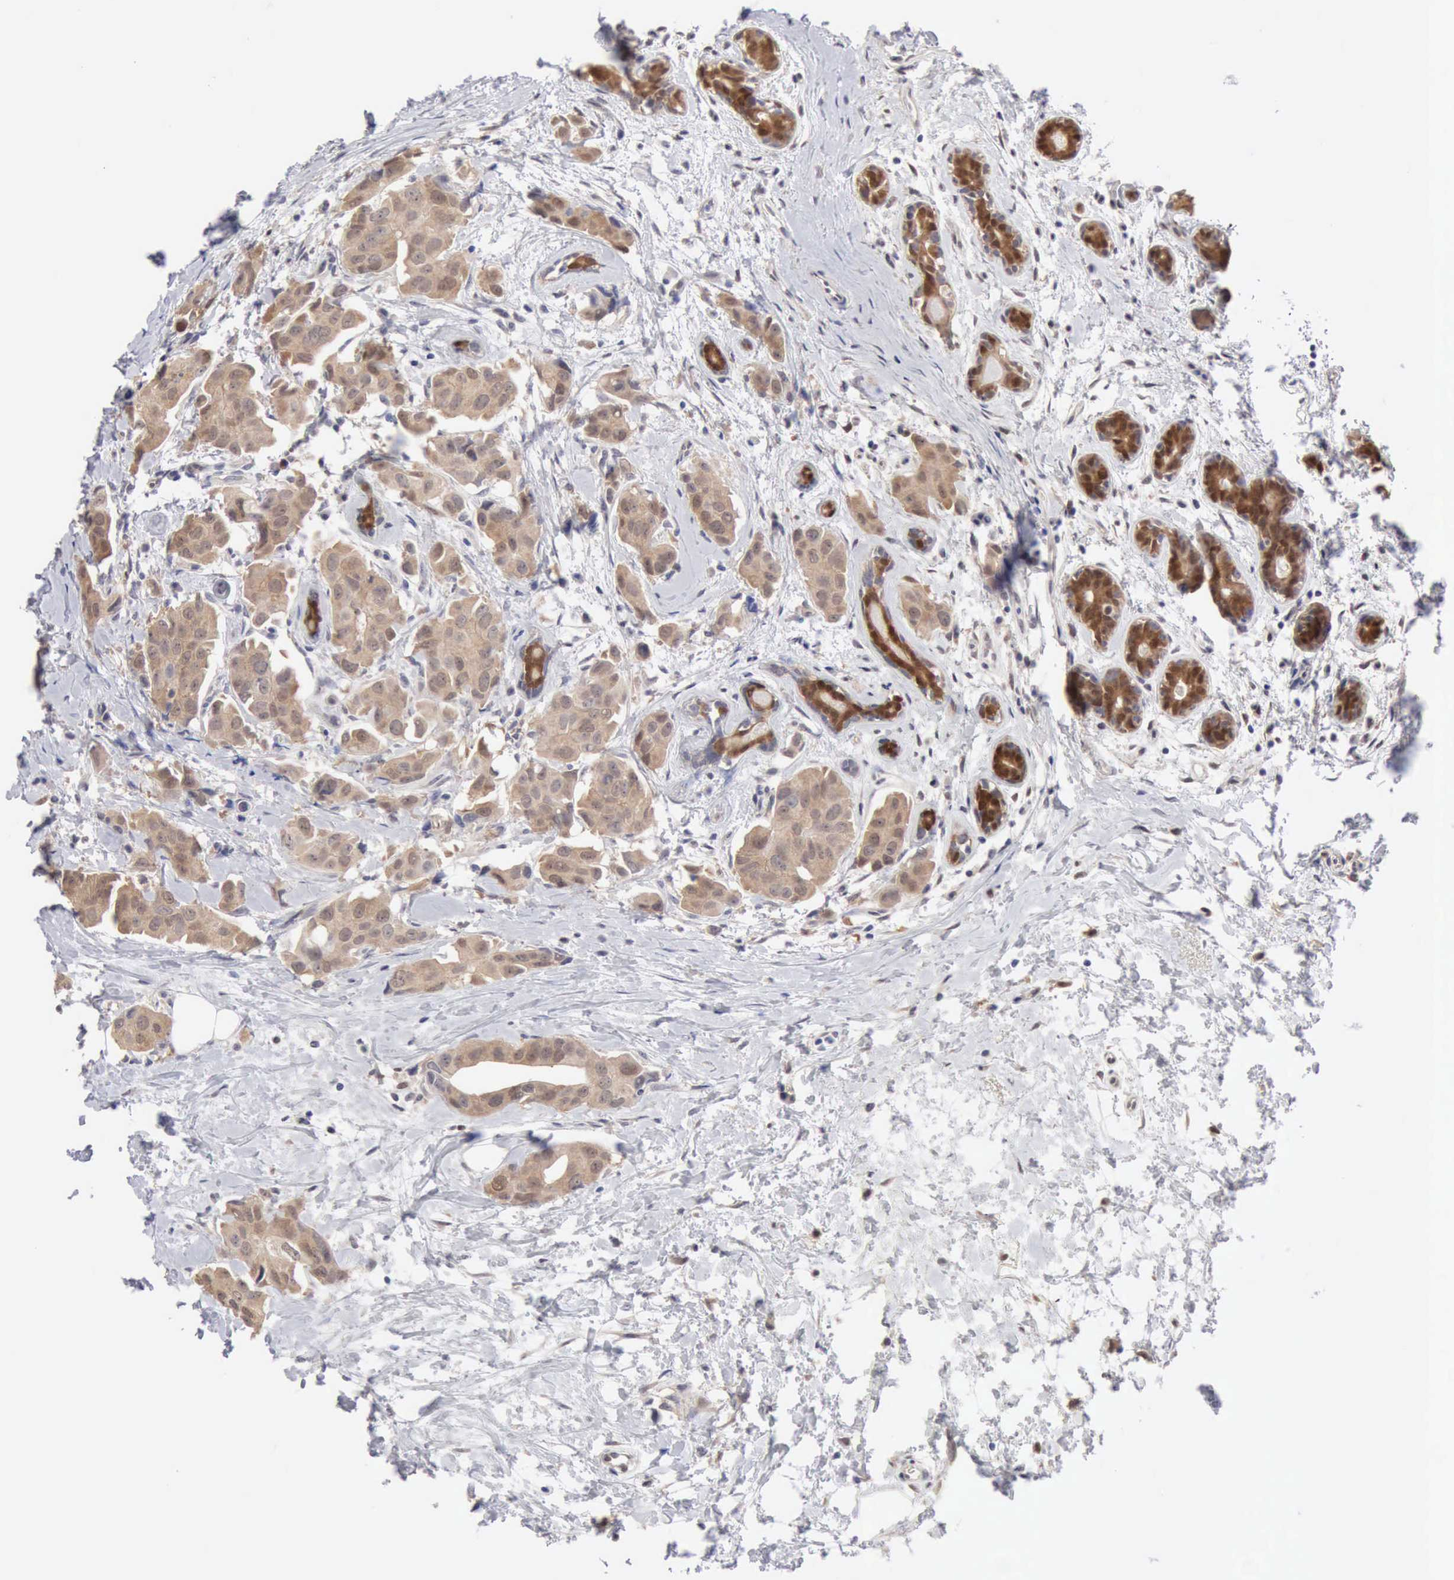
{"staining": {"intensity": "weak", "quantity": ">75%", "location": "cytoplasmic/membranous"}, "tissue": "breast cancer", "cell_type": "Tumor cells", "image_type": "cancer", "snomed": [{"axis": "morphology", "description": "Duct carcinoma"}, {"axis": "topography", "description": "Breast"}], "caption": "Immunohistochemical staining of human breast cancer (intraductal carcinoma) reveals weak cytoplasmic/membranous protein positivity in about >75% of tumor cells. (Stains: DAB (3,3'-diaminobenzidine) in brown, nuclei in blue, Microscopy: brightfield microscopy at high magnification).", "gene": "PTGR2", "patient": {"sex": "female", "age": 40}}